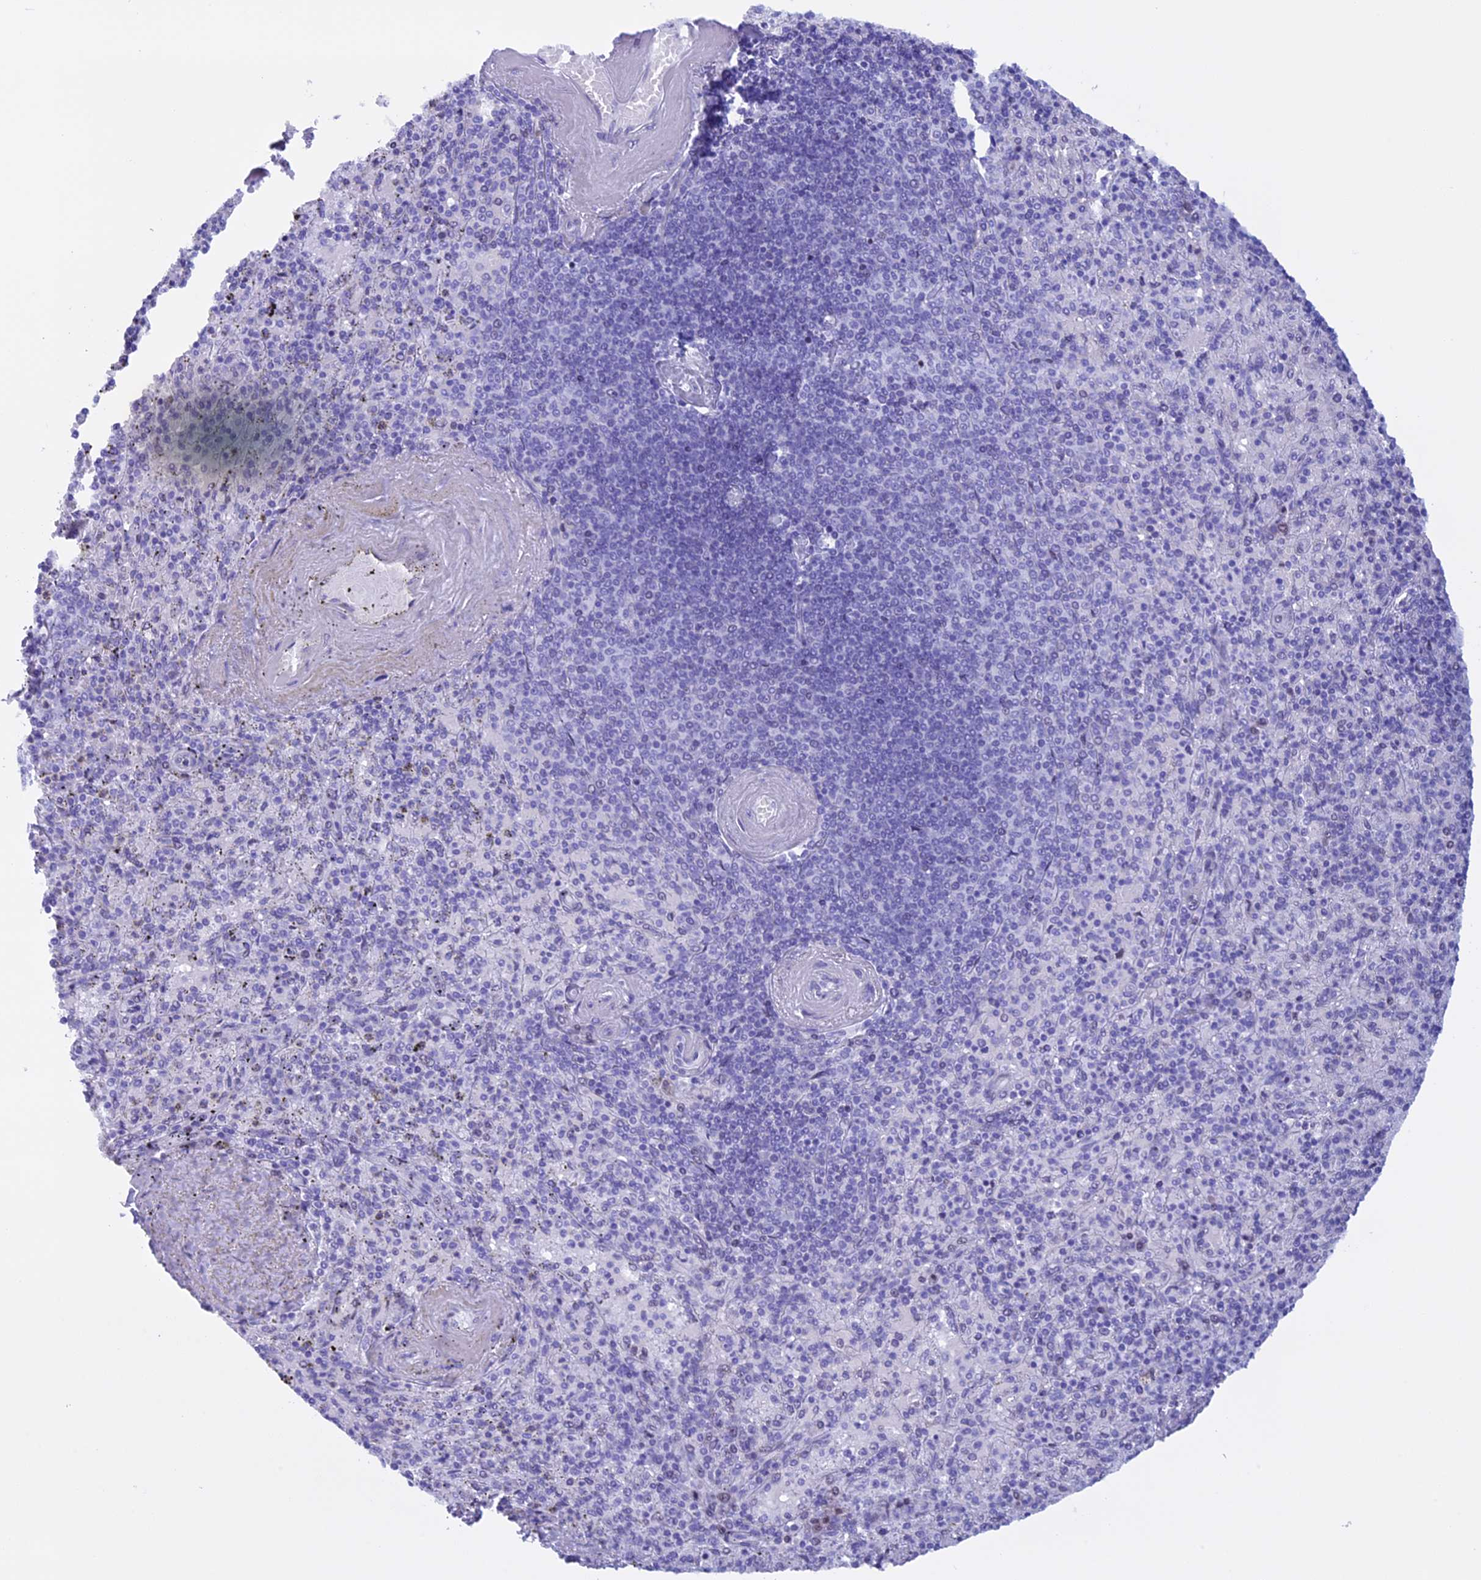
{"staining": {"intensity": "negative", "quantity": "none", "location": "none"}, "tissue": "spleen", "cell_type": "Cells in red pulp", "image_type": "normal", "snomed": [{"axis": "morphology", "description": "Normal tissue, NOS"}, {"axis": "topography", "description": "Spleen"}], "caption": "Immunohistochemical staining of unremarkable spleen demonstrates no significant positivity in cells in red pulp. The staining was performed using DAB (3,3'-diaminobenzidine) to visualize the protein expression in brown, while the nuclei were stained in blue with hematoxylin (Magnification: 20x).", "gene": "KCTD21", "patient": {"sex": "male", "age": 82}}